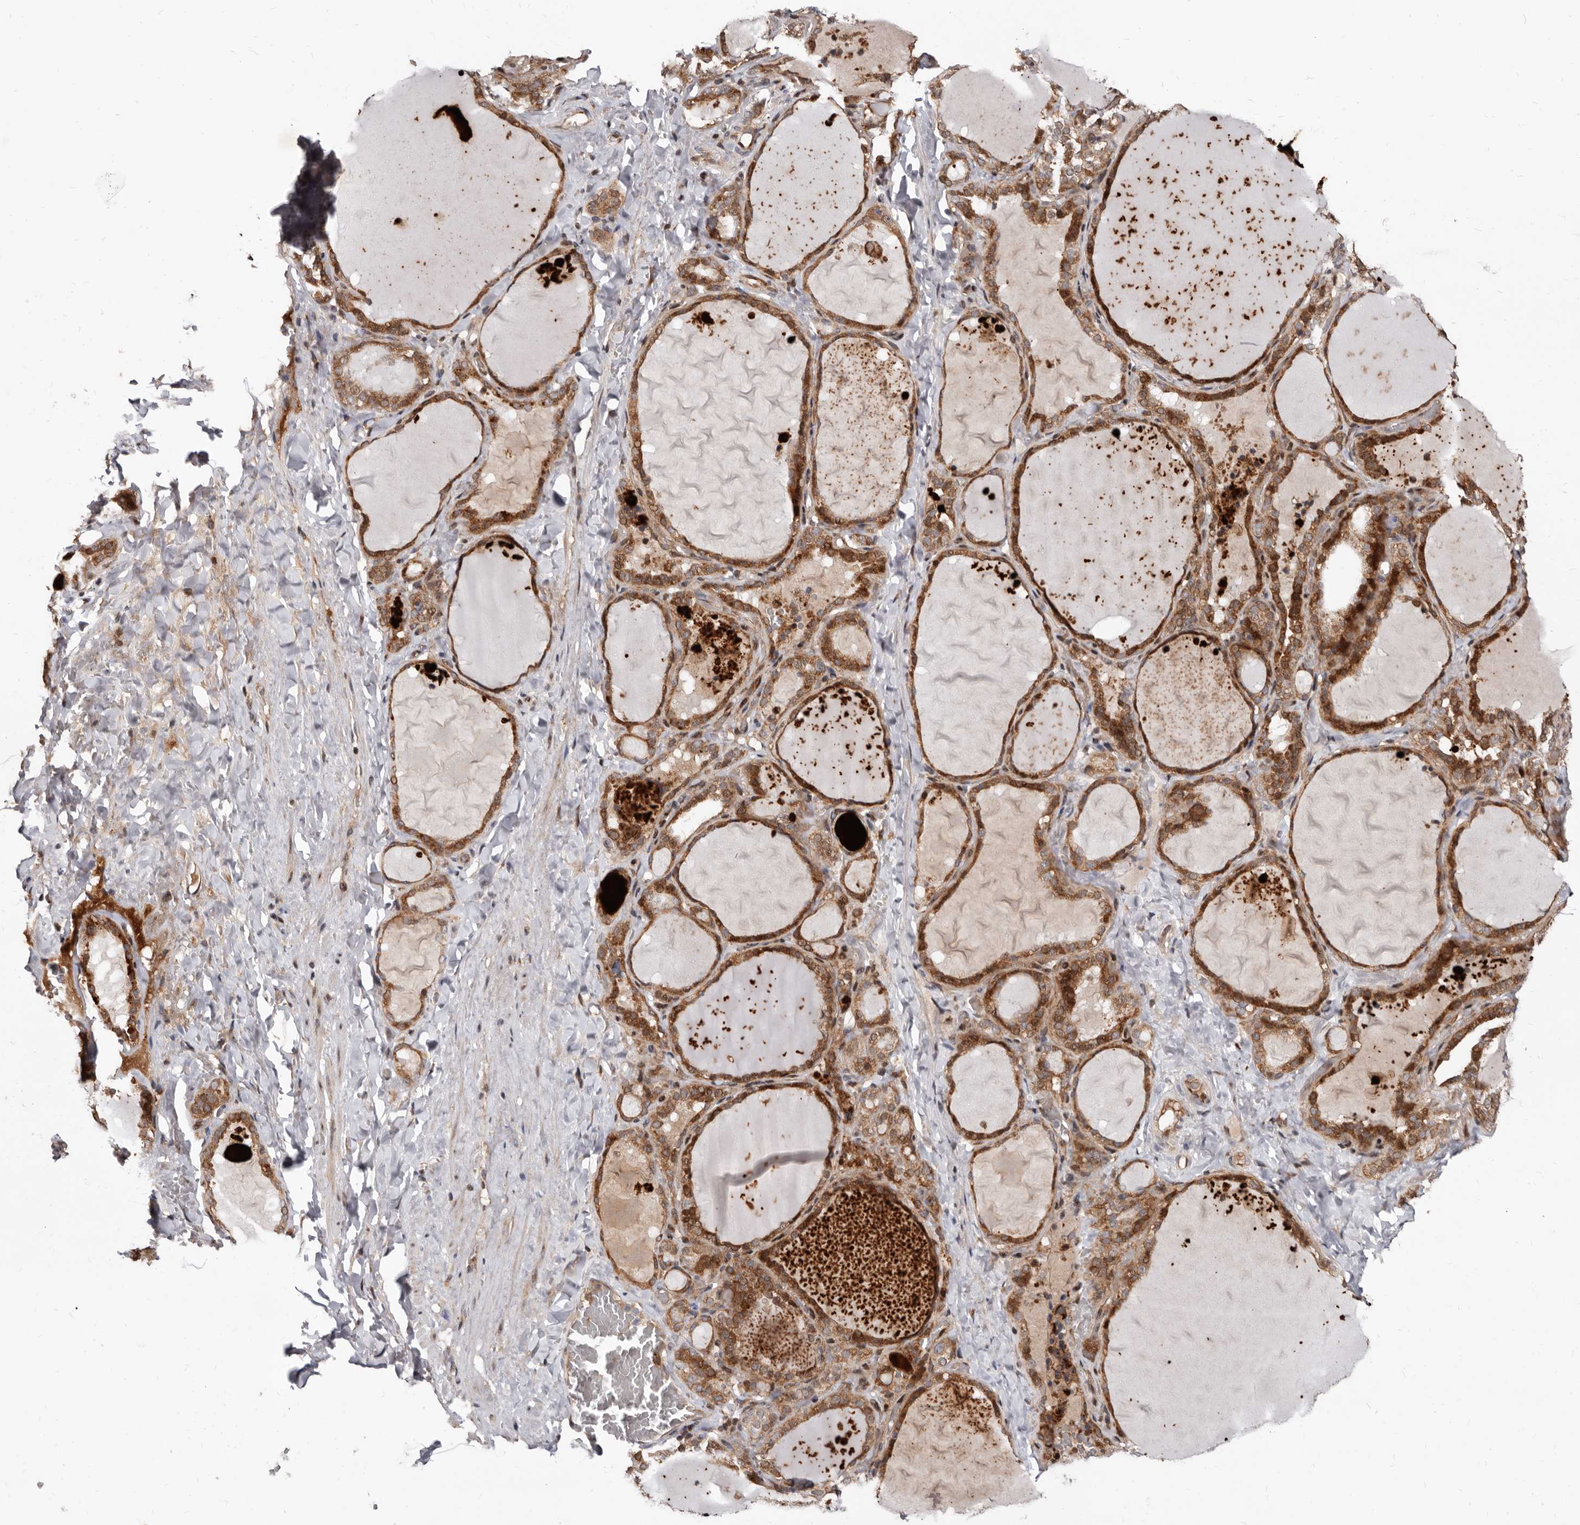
{"staining": {"intensity": "strong", "quantity": ">75%", "location": "cytoplasmic/membranous"}, "tissue": "thyroid gland", "cell_type": "Glandular cells", "image_type": "normal", "snomed": [{"axis": "morphology", "description": "Normal tissue, NOS"}, {"axis": "topography", "description": "Thyroid gland"}], "caption": "This photomicrograph exhibits immunohistochemistry staining of unremarkable human thyroid gland, with high strong cytoplasmic/membranous positivity in approximately >75% of glandular cells.", "gene": "WEE2", "patient": {"sex": "female", "age": 22}}